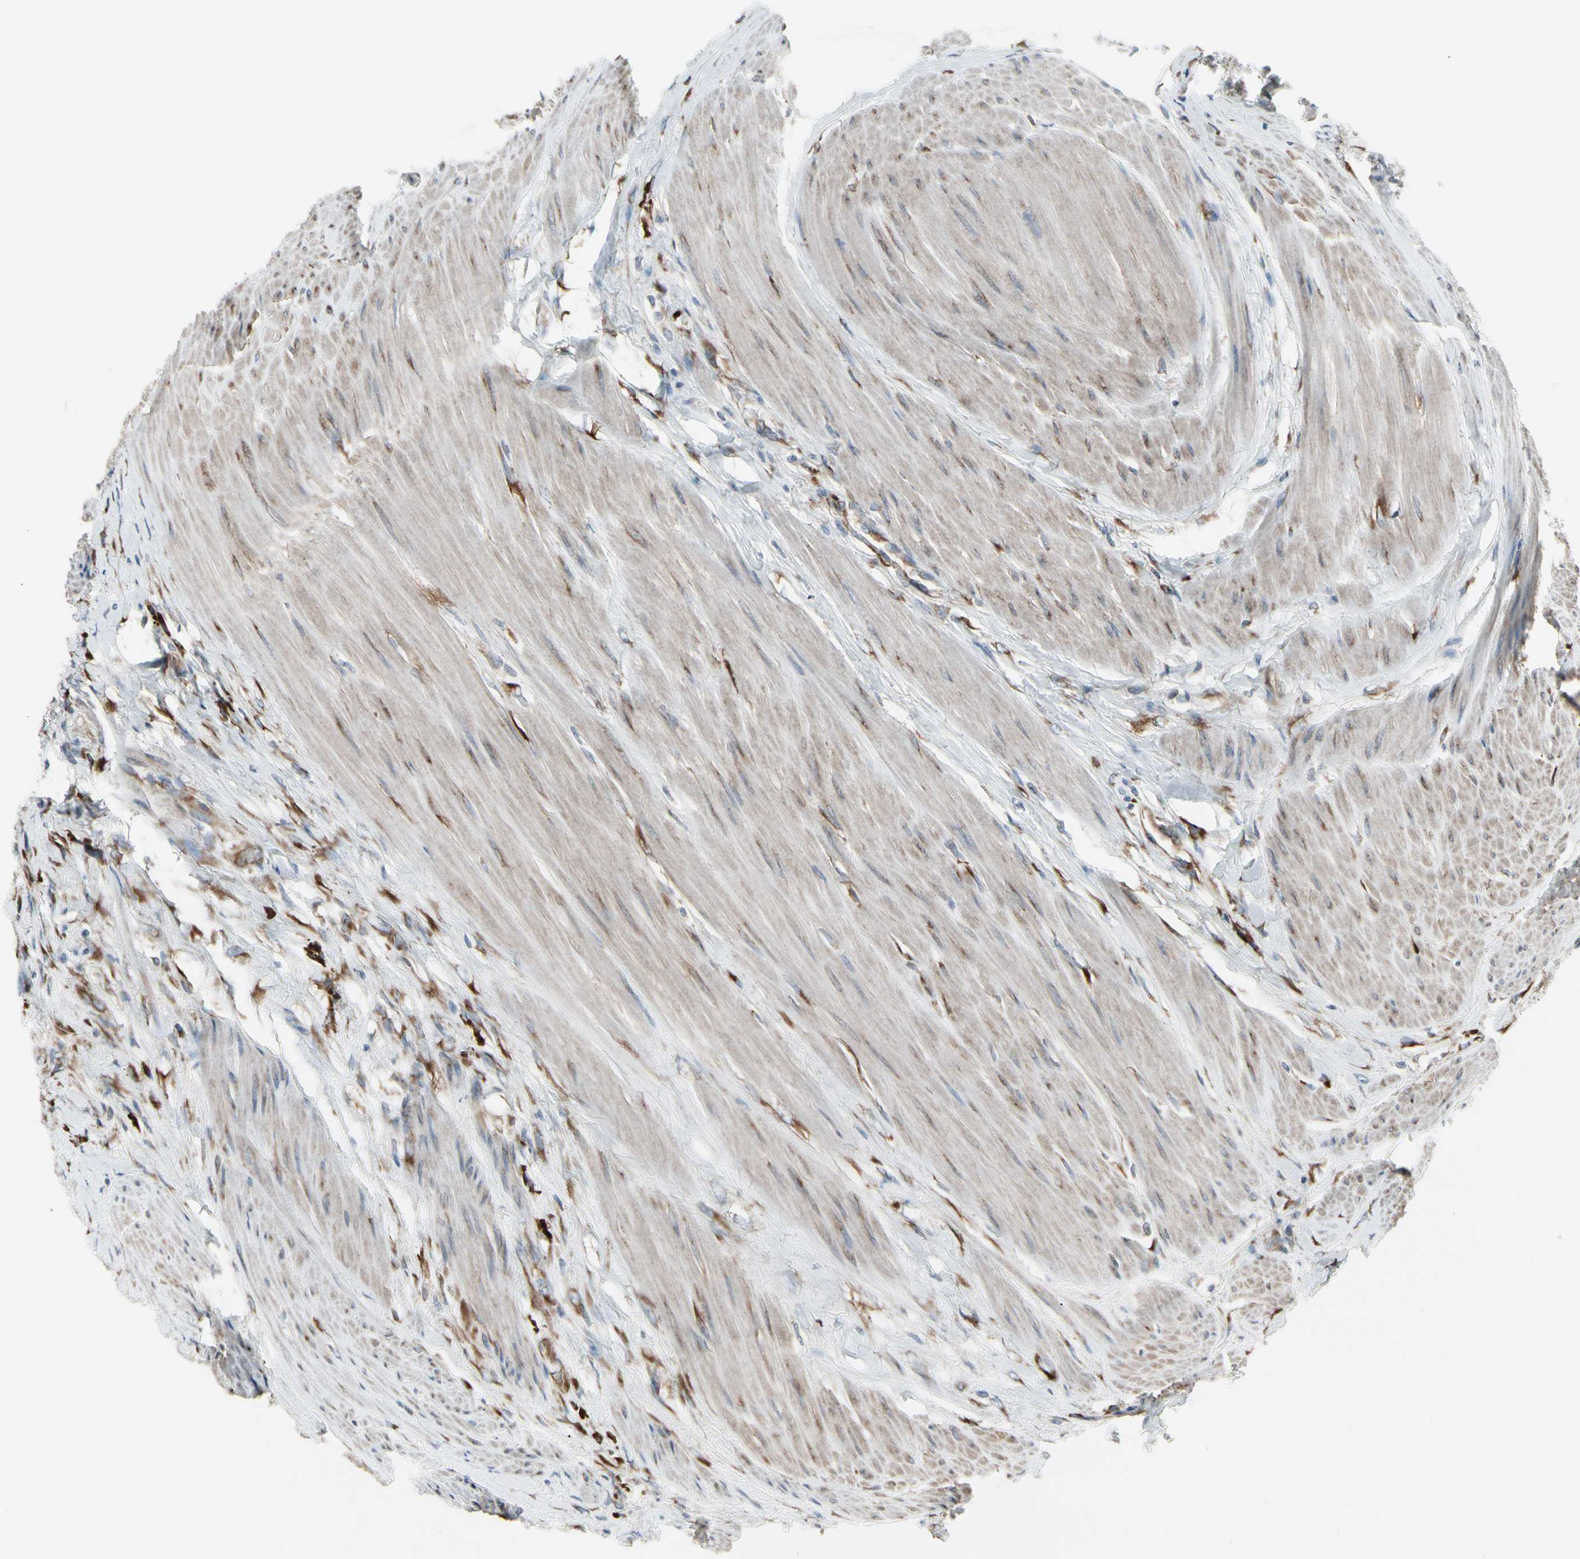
{"staining": {"intensity": "weak", "quantity": ">75%", "location": "cytoplasmic/membranous"}, "tissue": "colorectal cancer", "cell_type": "Tumor cells", "image_type": "cancer", "snomed": [{"axis": "morphology", "description": "Adenocarcinoma, NOS"}, {"axis": "topography", "description": "Rectum"}], "caption": "Immunohistochemistry (DAB) staining of human colorectal adenocarcinoma shows weak cytoplasmic/membranous protein staining in approximately >75% of tumor cells.", "gene": "FNDC3A", "patient": {"sex": "male", "age": 63}}